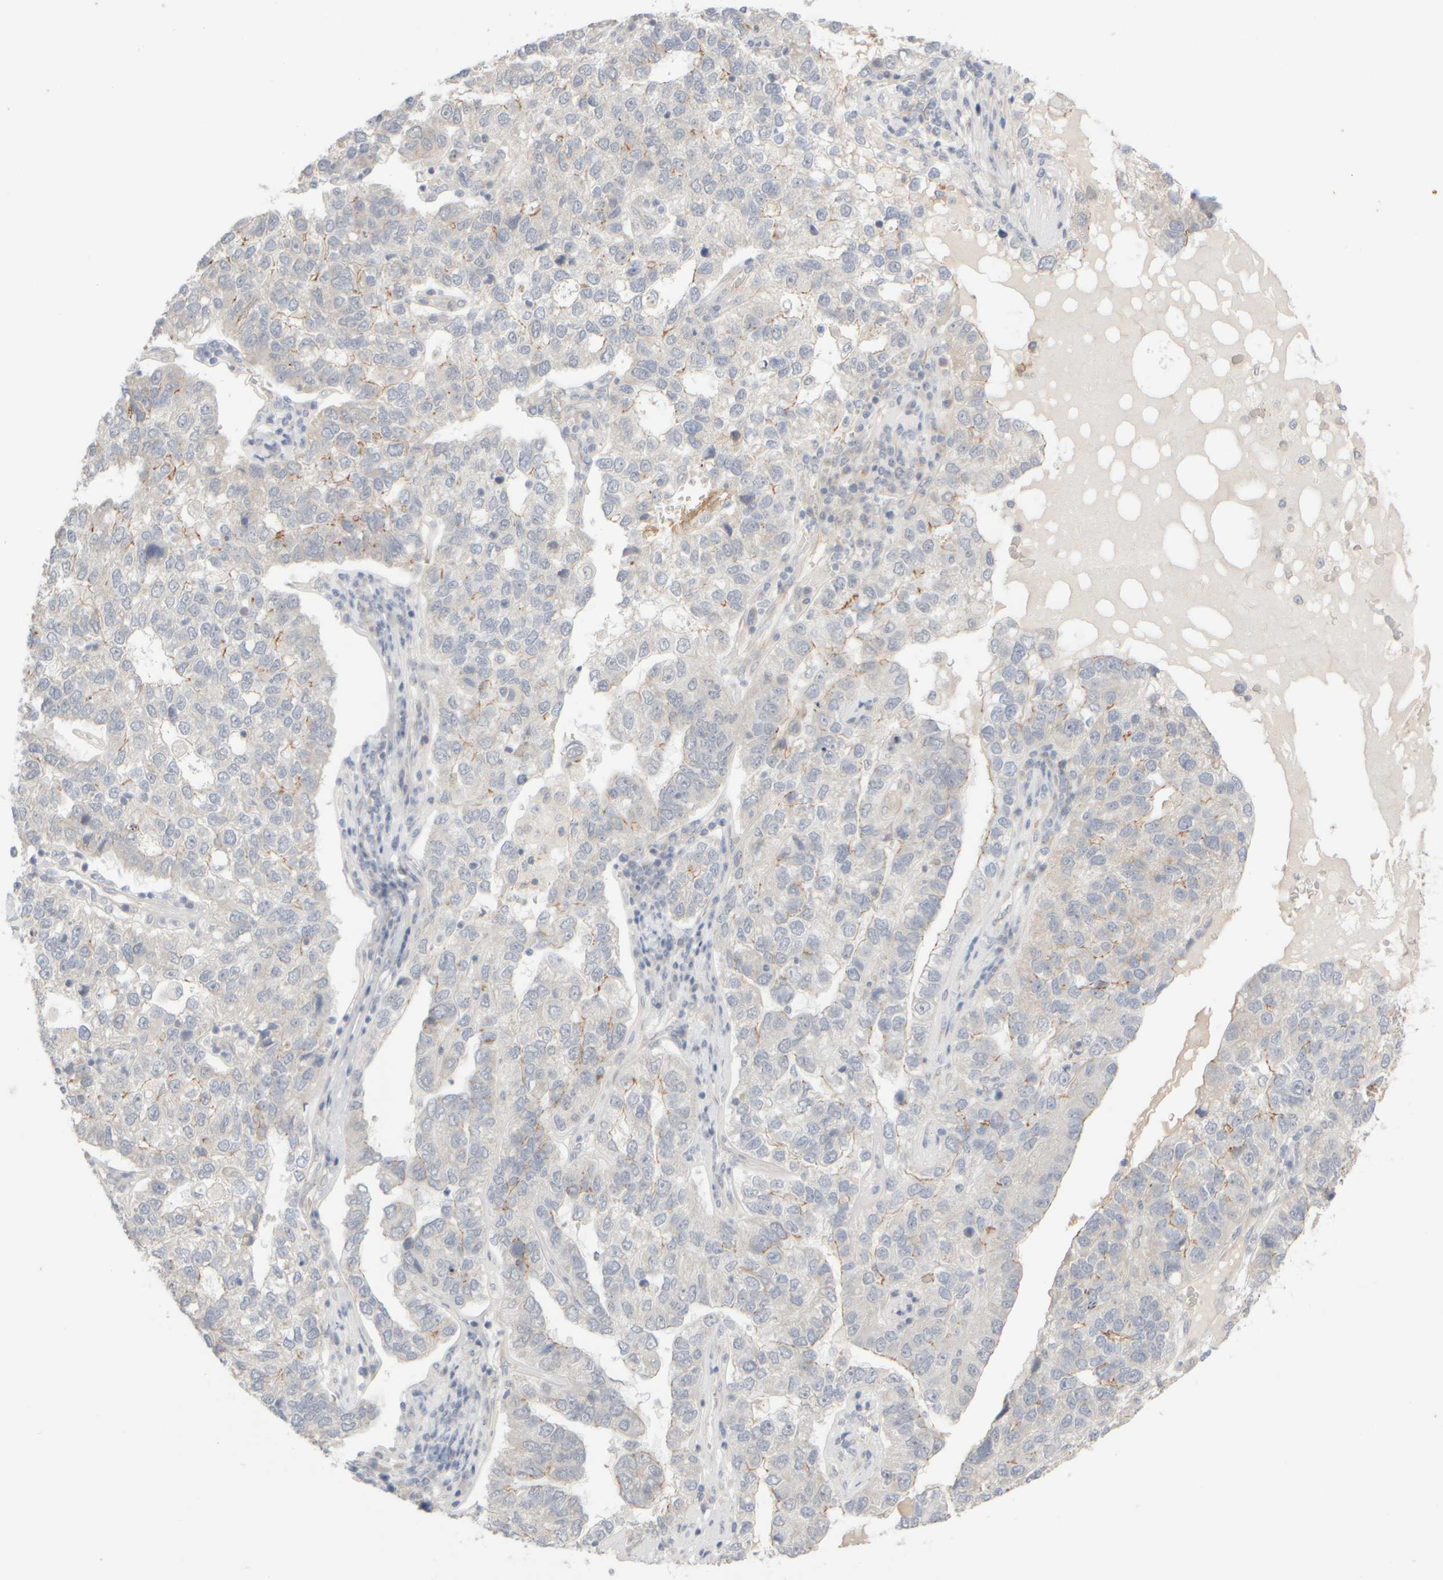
{"staining": {"intensity": "negative", "quantity": "none", "location": "none"}, "tissue": "pancreatic cancer", "cell_type": "Tumor cells", "image_type": "cancer", "snomed": [{"axis": "morphology", "description": "Adenocarcinoma, NOS"}, {"axis": "topography", "description": "Pancreas"}], "caption": "The histopathology image exhibits no significant staining in tumor cells of adenocarcinoma (pancreatic). (IHC, brightfield microscopy, high magnification).", "gene": "GOPC", "patient": {"sex": "female", "age": 61}}